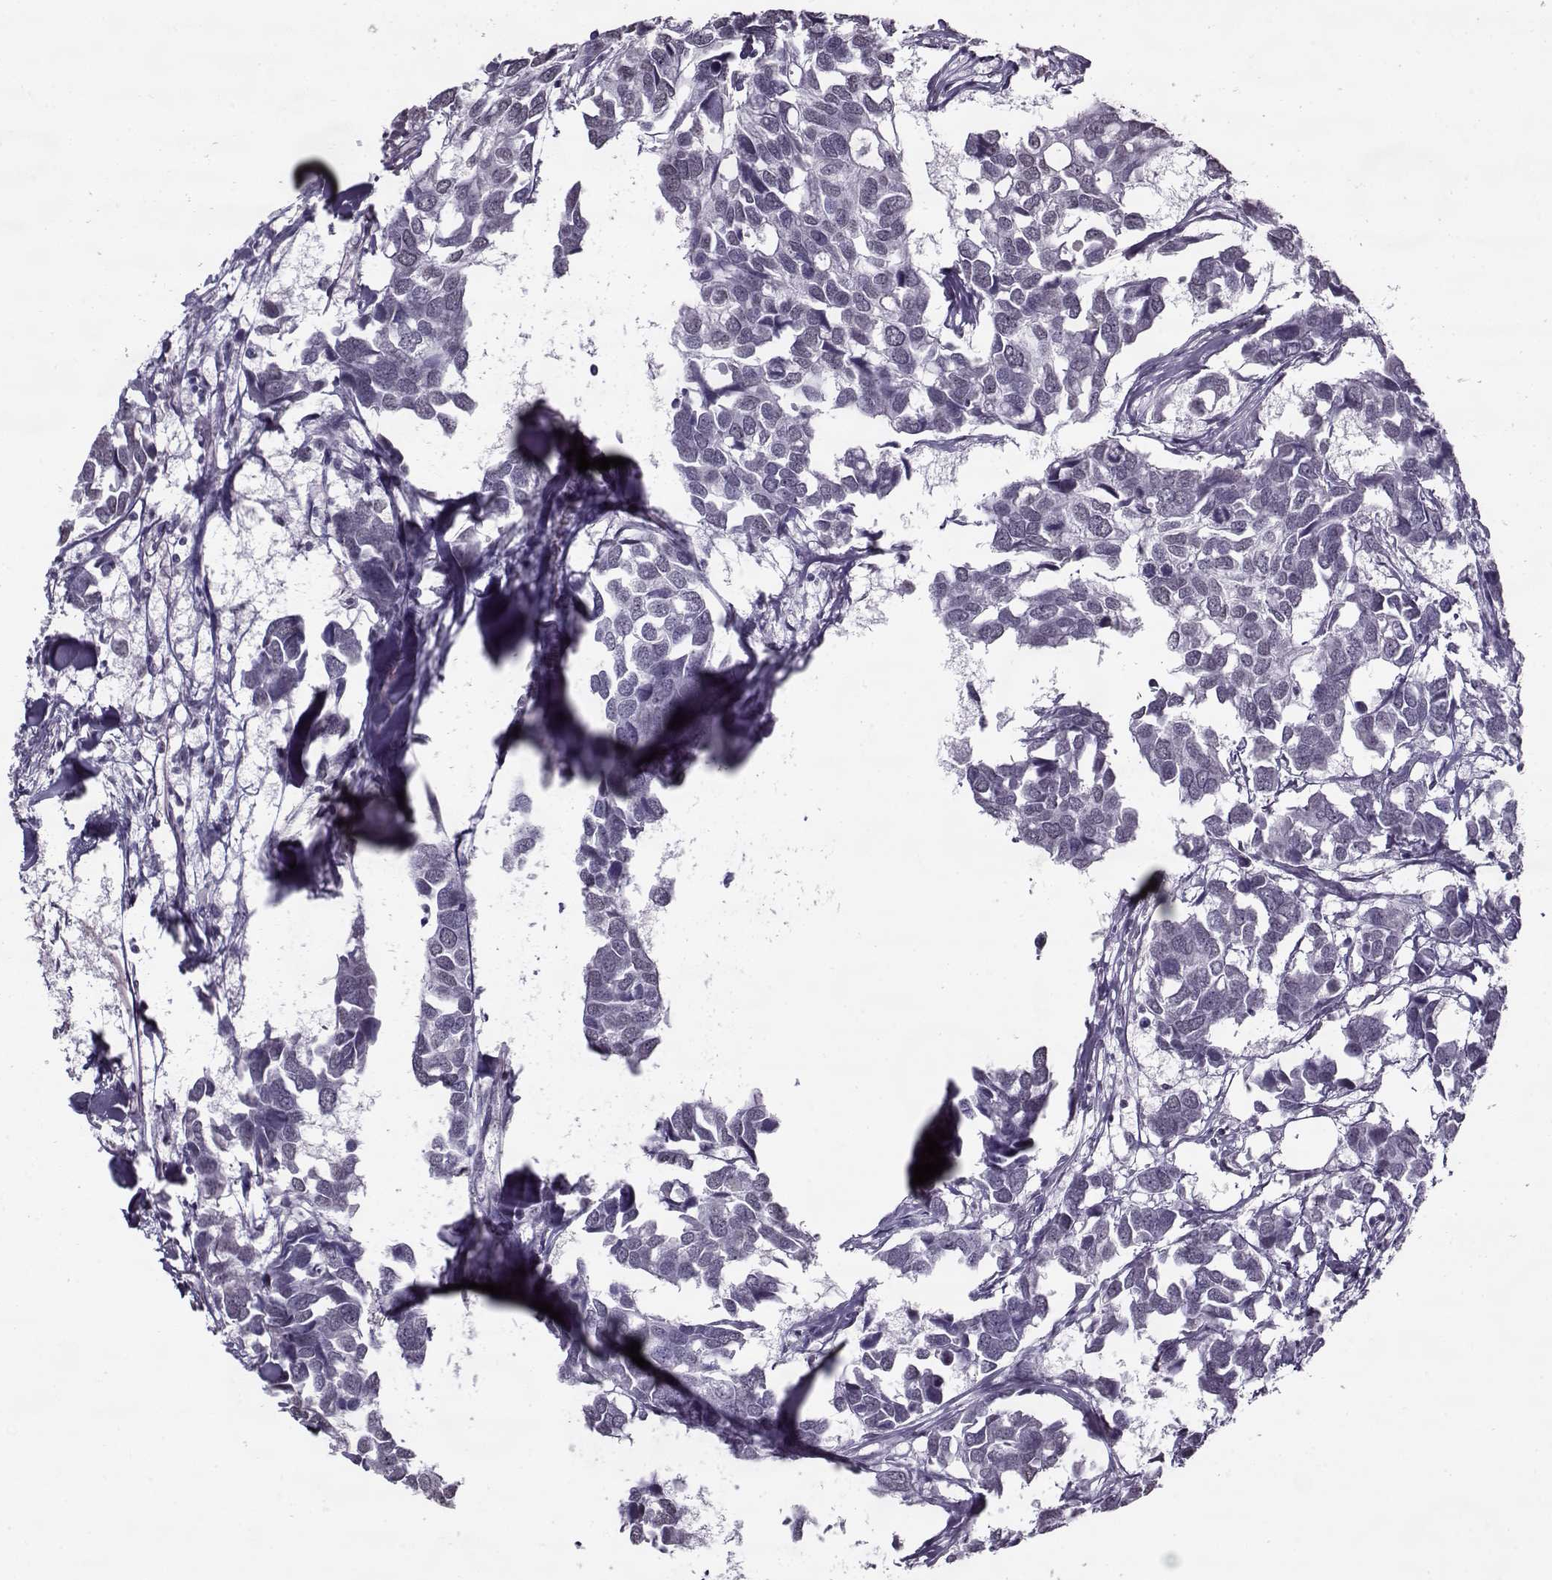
{"staining": {"intensity": "negative", "quantity": "none", "location": "none"}, "tissue": "breast cancer", "cell_type": "Tumor cells", "image_type": "cancer", "snomed": [{"axis": "morphology", "description": "Duct carcinoma"}, {"axis": "topography", "description": "Breast"}], "caption": "Immunohistochemical staining of human breast infiltrating ductal carcinoma demonstrates no significant positivity in tumor cells.", "gene": "PRMT8", "patient": {"sex": "female", "age": 83}}